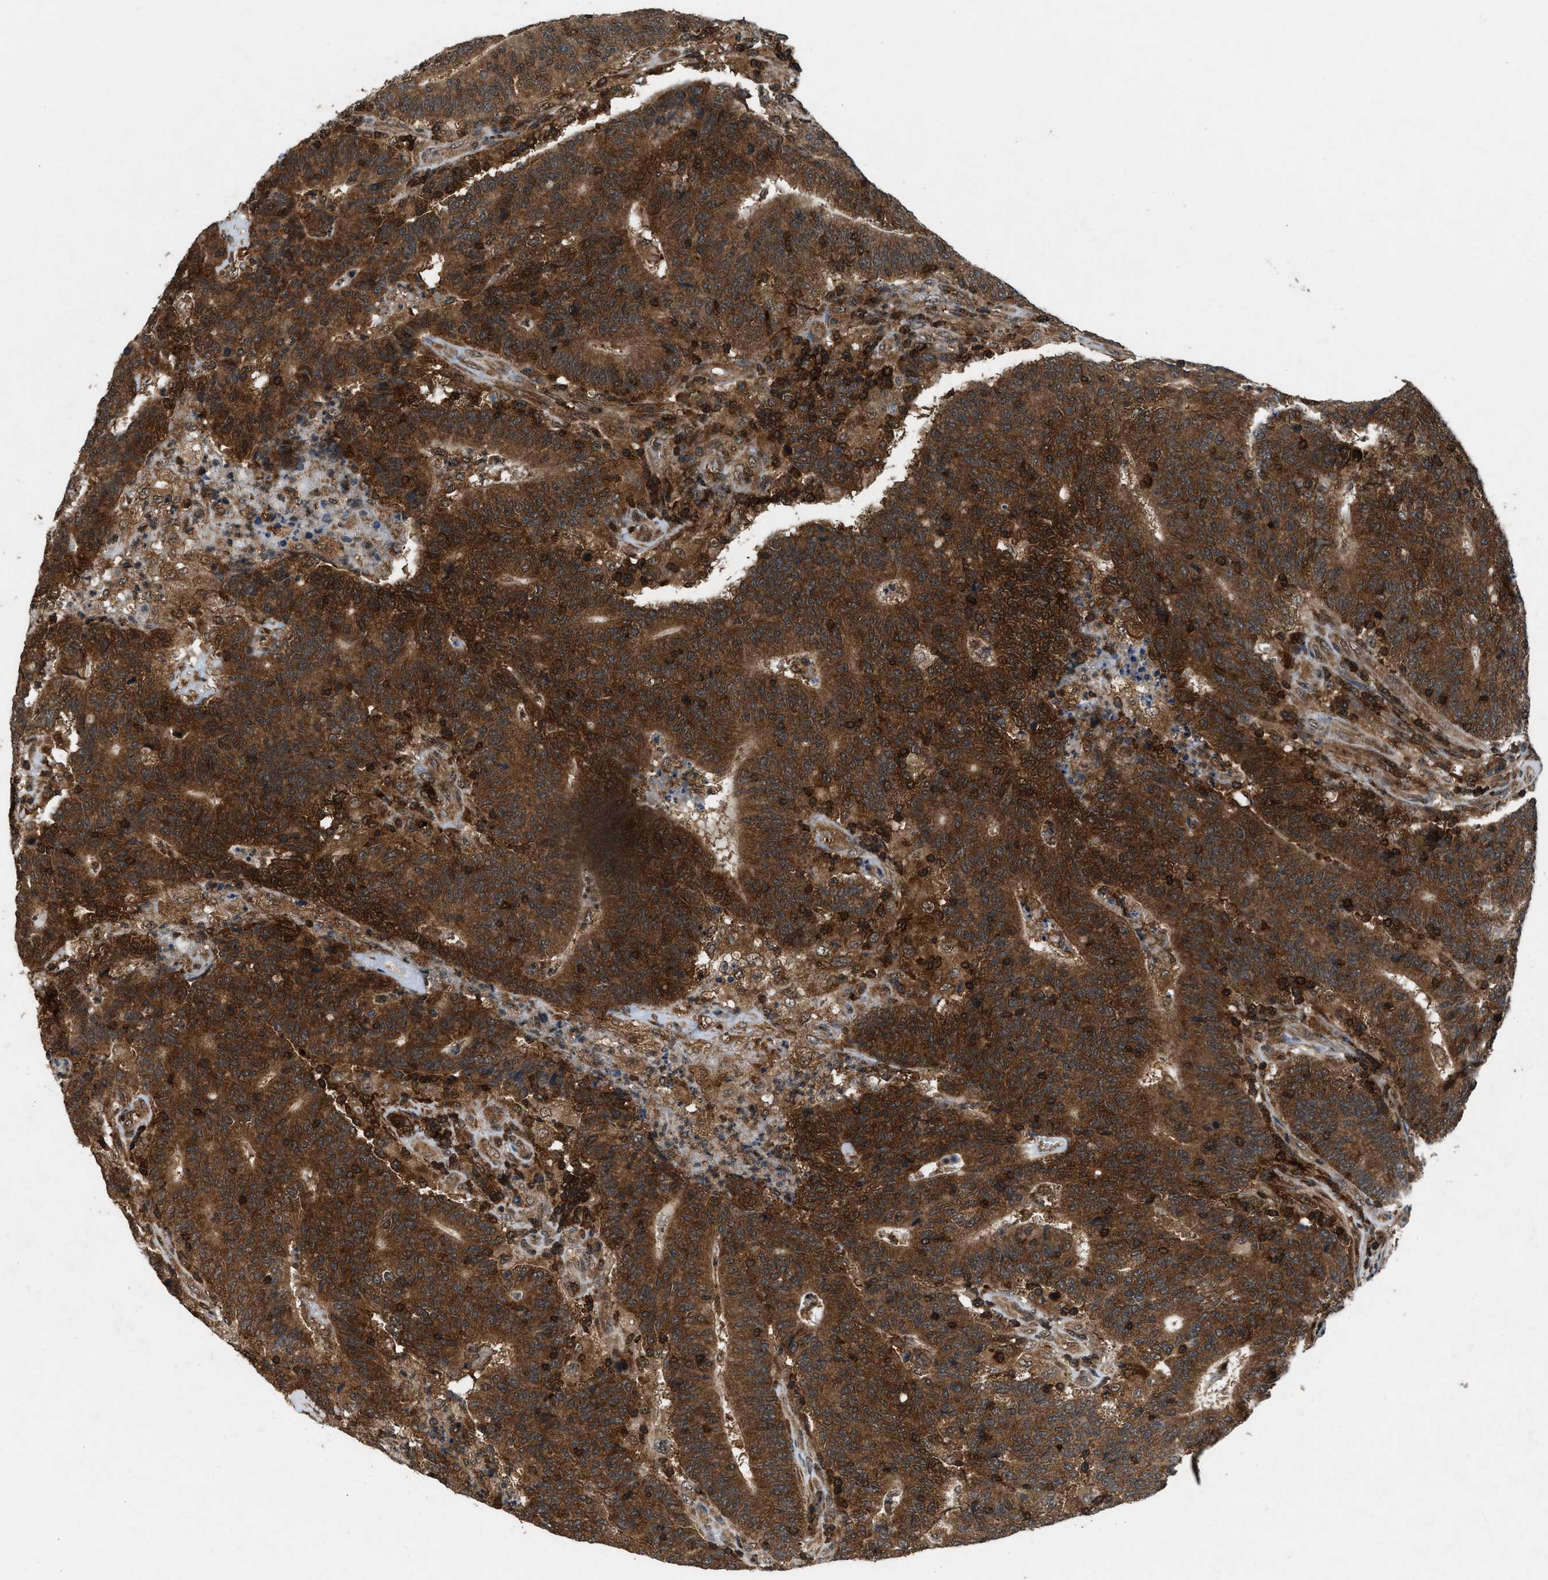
{"staining": {"intensity": "strong", "quantity": ">75%", "location": "cytoplasmic/membranous,nuclear"}, "tissue": "colorectal cancer", "cell_type": "Tumor cells", "image_type": "cancer", "snomed": [{"axis": "morphology", "description": "Normal tissue, NOS"}, {"axis": "morphology", "description": "Adenocarcinoma, NOS"}, {"axis": "topography", "description": "Colon"}], "caption": "Colorectal cancer stained with DAB (3,3'-diaminobenzidine) immunohistochemistry (IHC) displays high levels of strong cytoplasmic/membranous and nuclear staining in about >75% of tumor cells.", "gene": "OXSR1", "patient": {"sex": "female", "age": 75}}